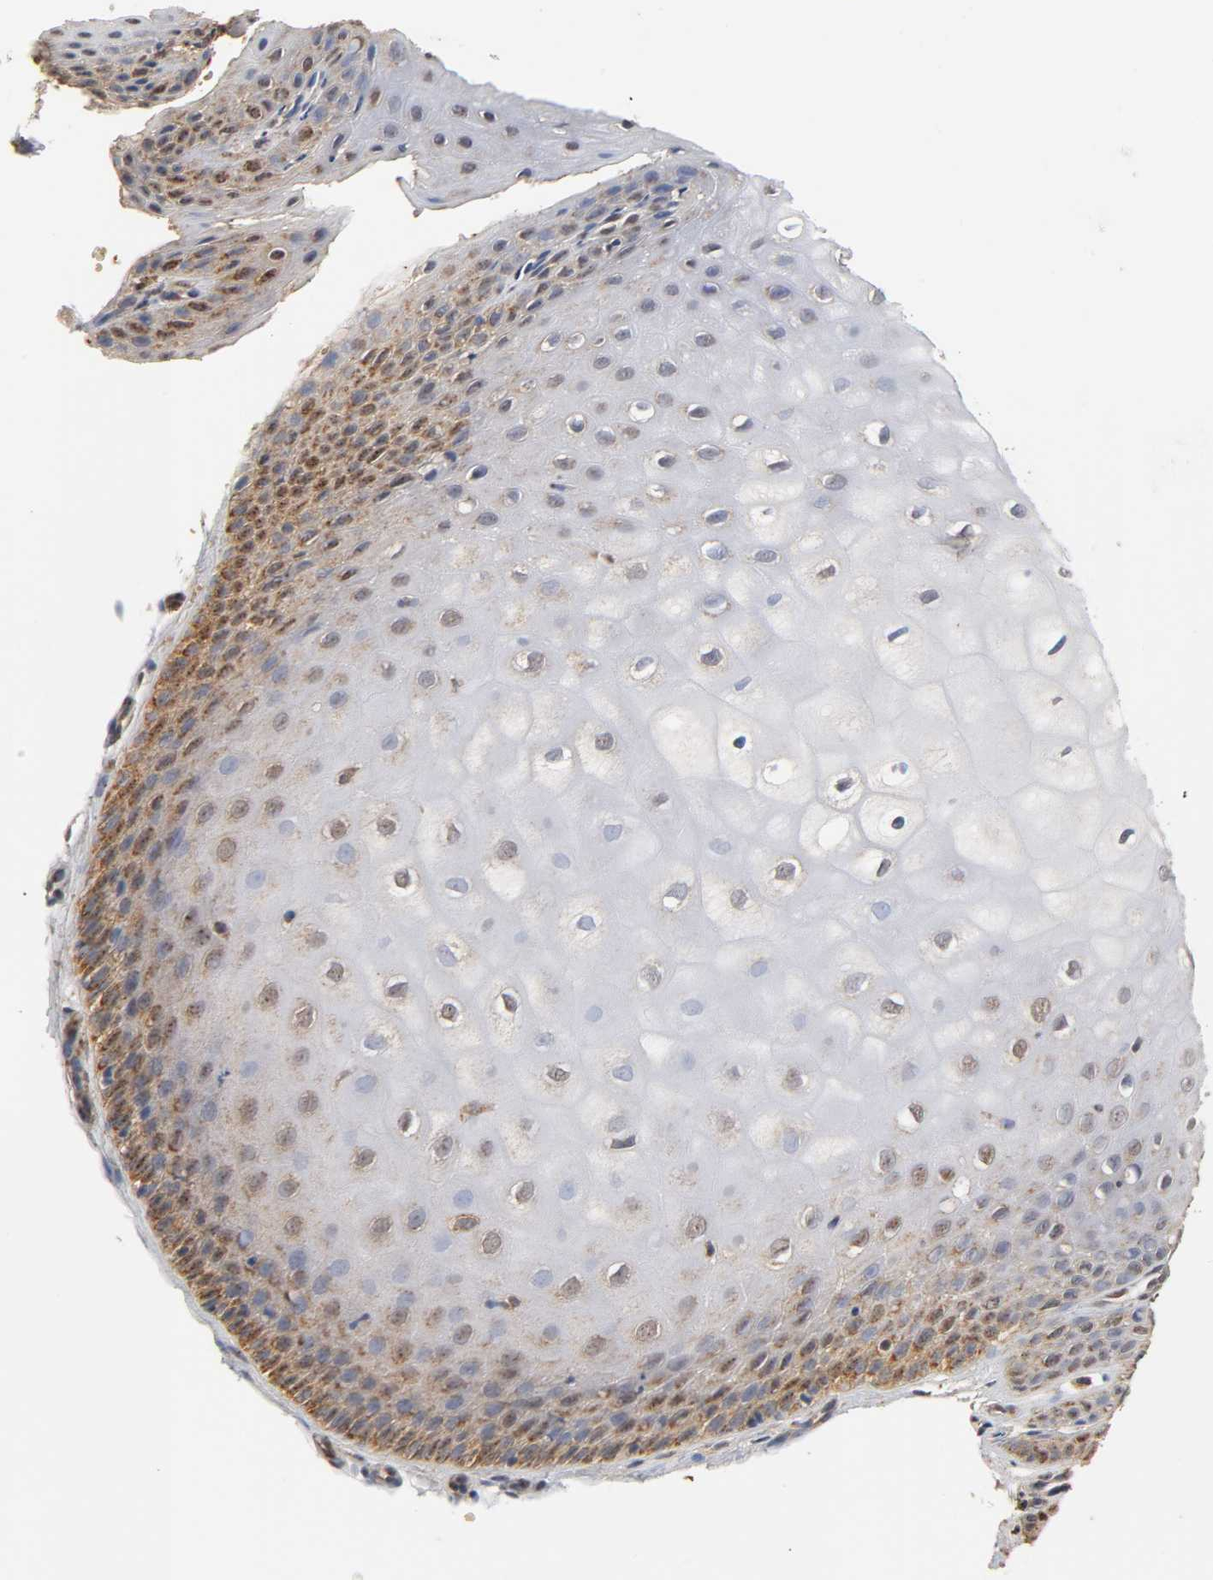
{"staining": {"intensity": "weak", "quantity": "25%-75%", "location": "cytoplasmic/membranous"}, "tissue": "cervix", "cell_type": "Glandular cells", "image_type": "normal", "snomed": [{"axis": "morphology", "description": "Normal tissue, NOS"}, {"axis": "topography", "description": "Cervix"}], "caption": "Immunohistochemistry (IHC) histopathology image of benign human cervix stained for a protein (brown), which demonstrates low levels of weak cytoplasmic/membranous staining in about 25%-75% of glandular cells.", "gene": "PKN1", "patient": {"sex": "female", "age": 55}}